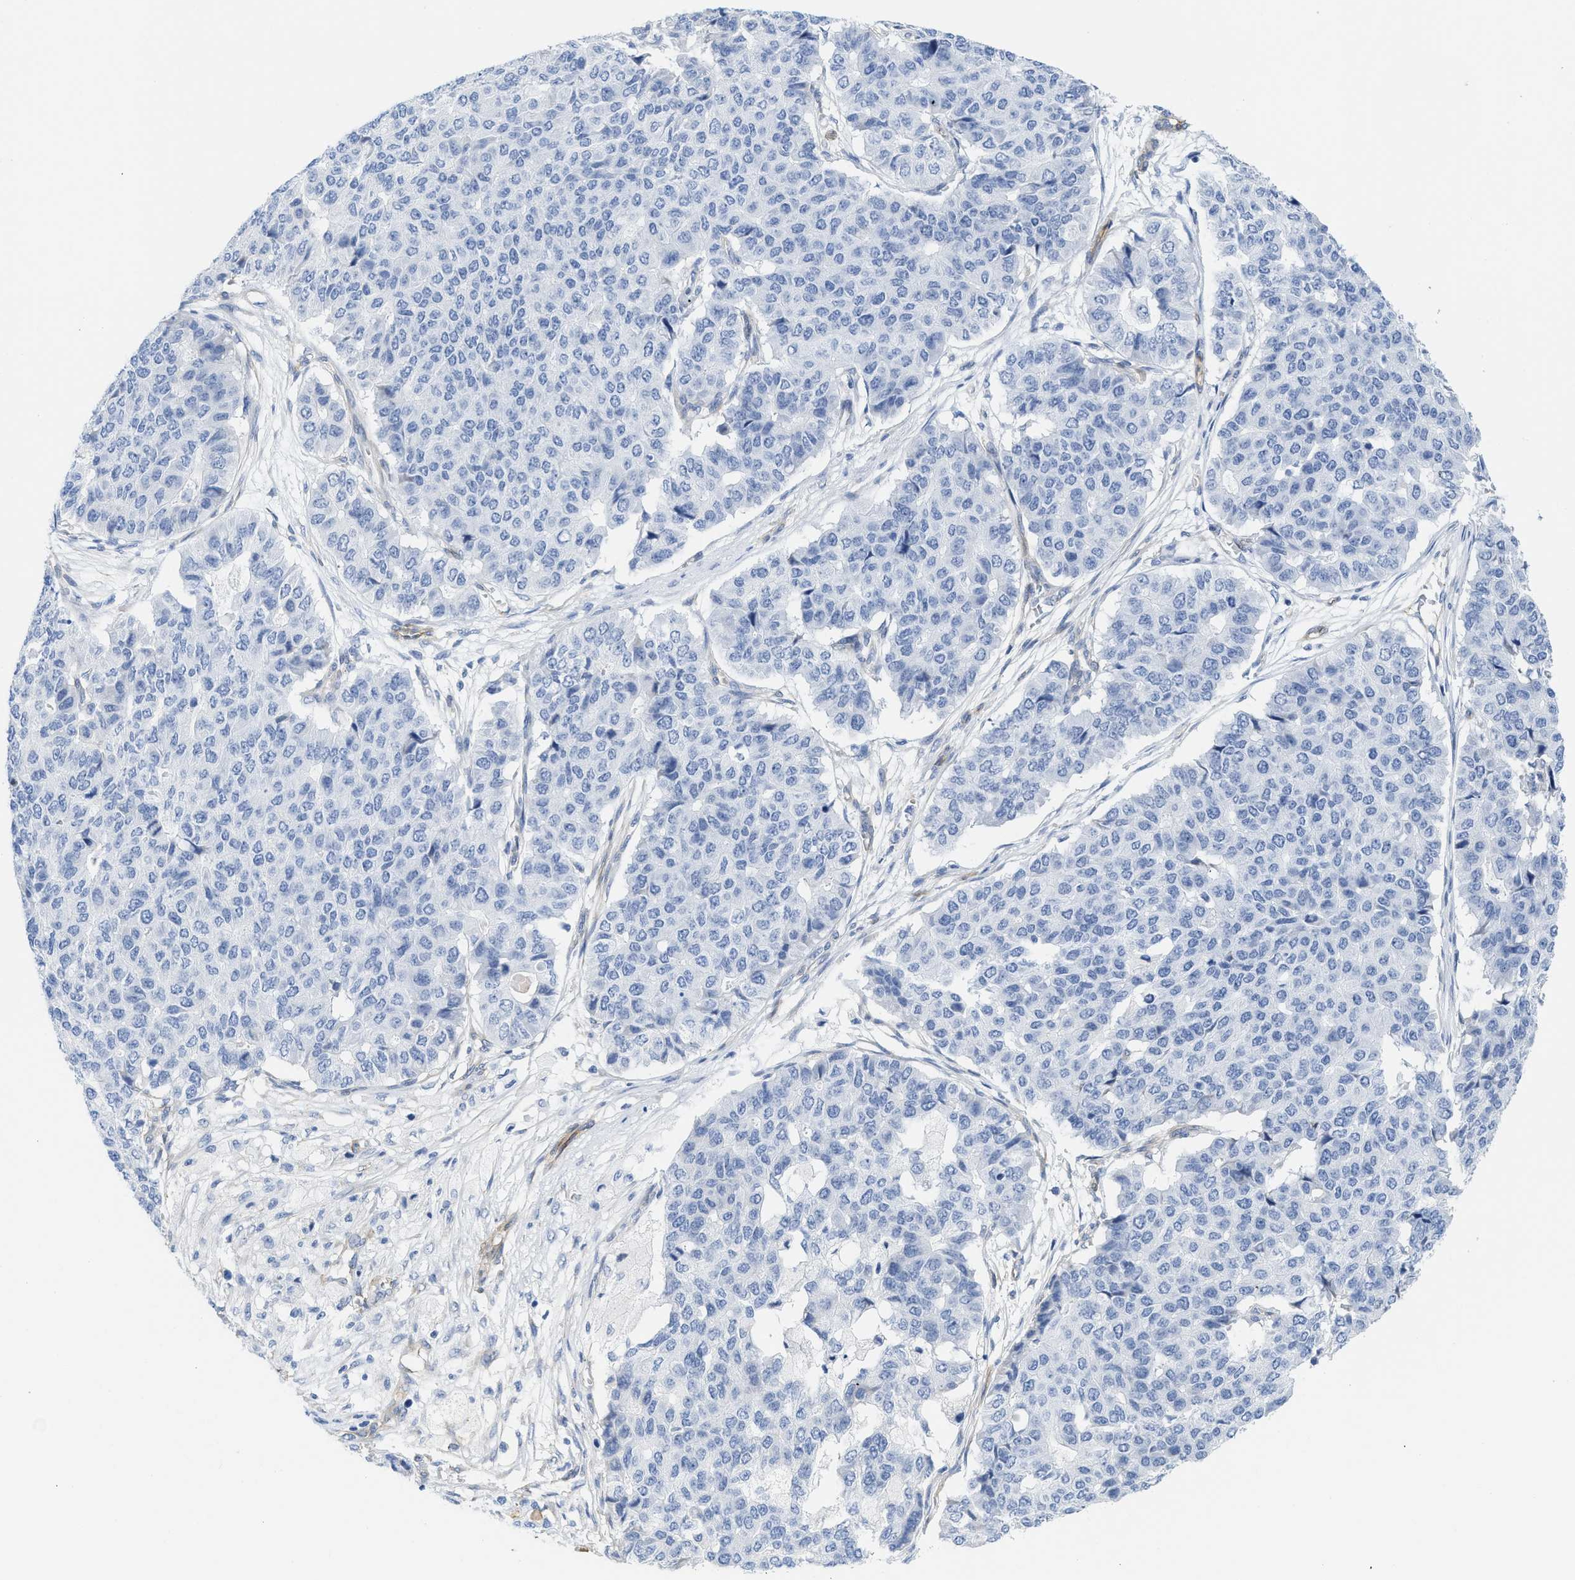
{"staining": {"intensity": "negative", "quantity": "none", "location": "none"}, "tissue": "pancreatic cancer", "cell_type": "Tumor cells", "image_type": "cancer", "snomed": [{"axis": "morphology", "description": "Adenocarcinoma, NOS"}, {"axis": "topography", "description": "Pancreas"}], "caption": "Immunohistochemical staining of pancreatic cancer (adenocarcinoma) exhibits no significant staining in tumor cells.", "gene": "TUB", "patient": {"sex": "male", "age": 50}}